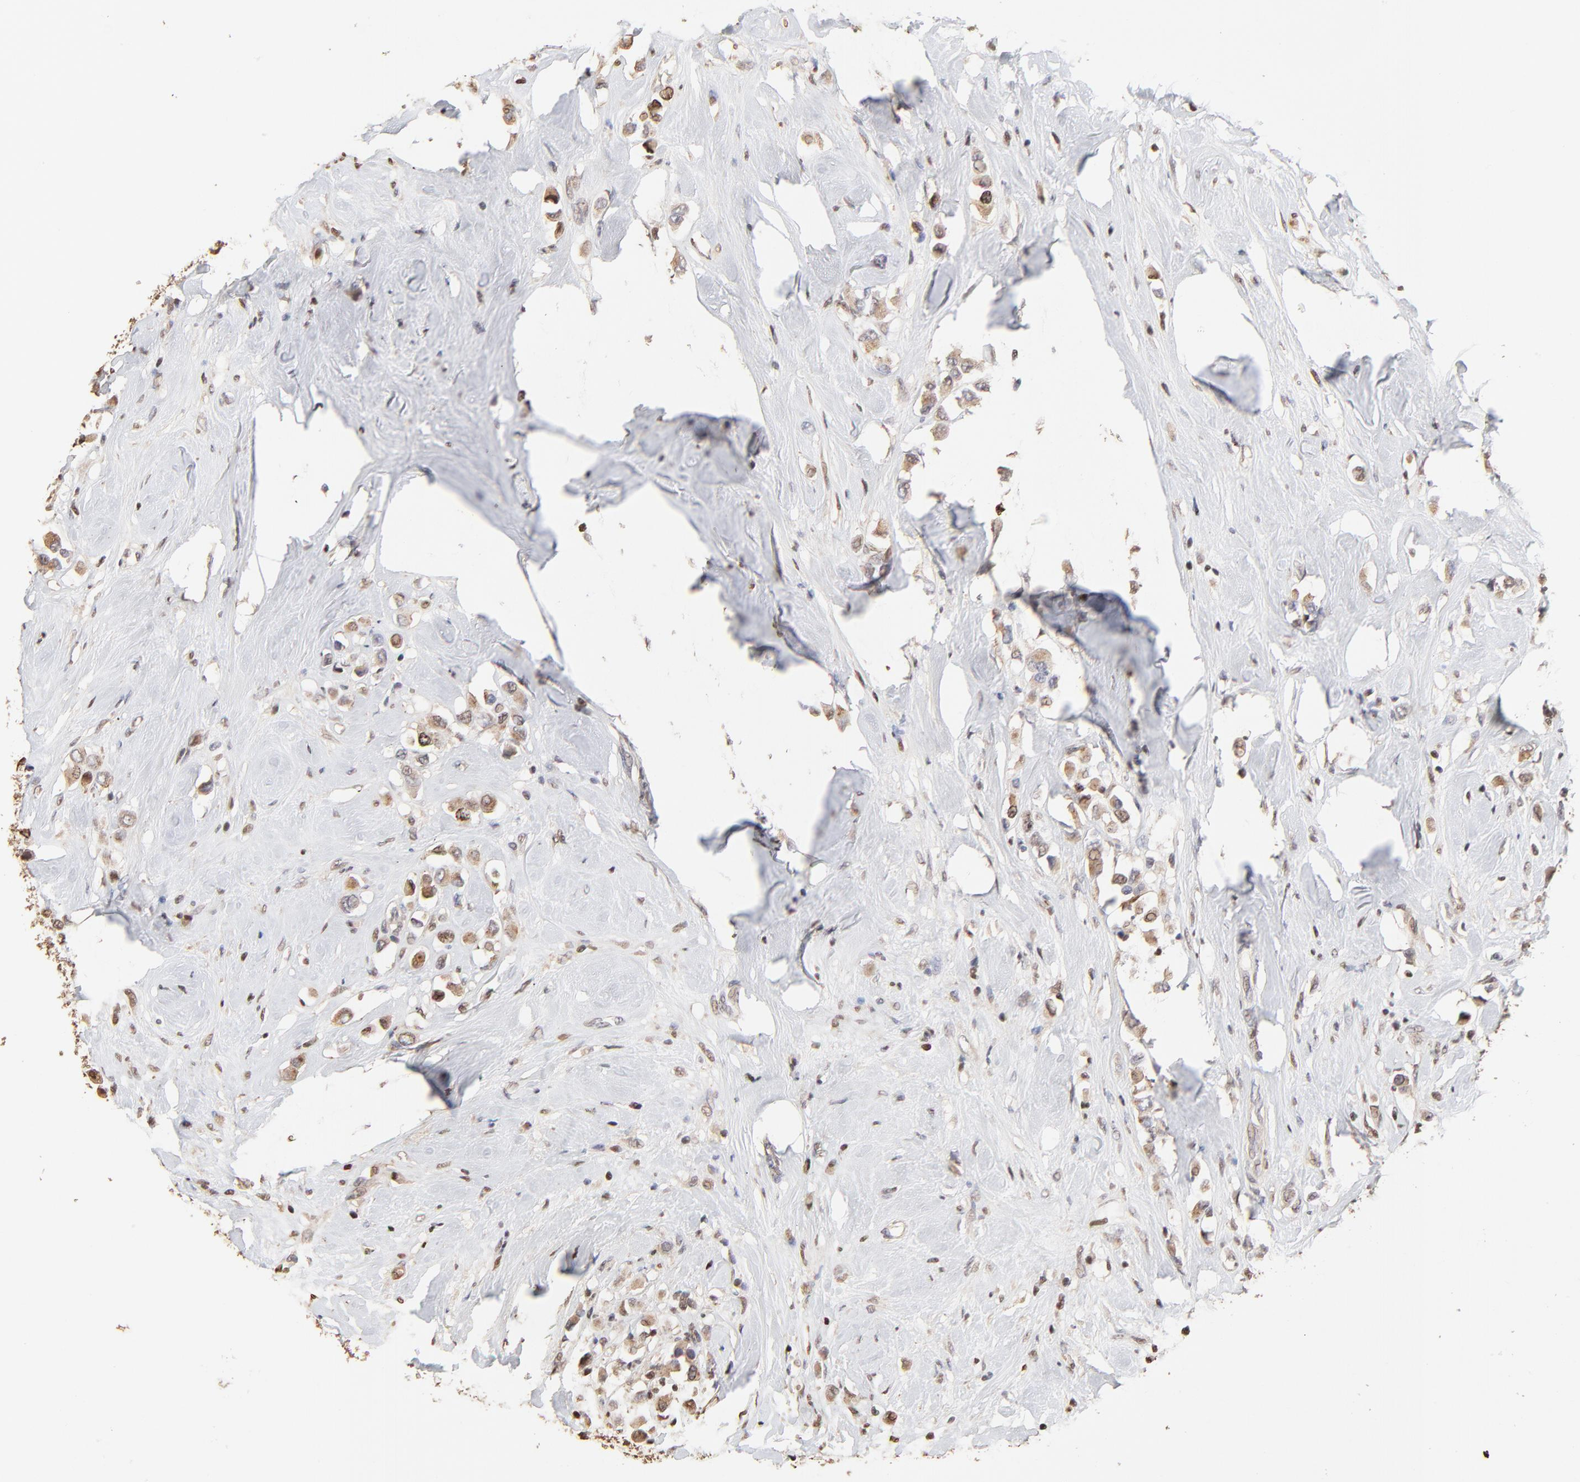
{"staining": {"intensity": "weak", "quantity": "<25%", "location": "cytoplasmic/membranous,nuclear"}, "tissue": "breast cancer", "cell_type": "Tumor cells", "image_type": "cancer", "snomed": [{"axis": "morphology", "description": "Duct carcinoma"}, {"axis": "topography", "description": "Breast"}], "caption": "Immunohistochemical staining of breast invasive ductal carcinoma reveals no significant positivity in tumor cells. (DAB (3,3'-diaminobenzidine) immunohistochemistry (IHC), high magnification).", "gene": "BIRC5", "patient": {"sex": "female", "age": 61}}